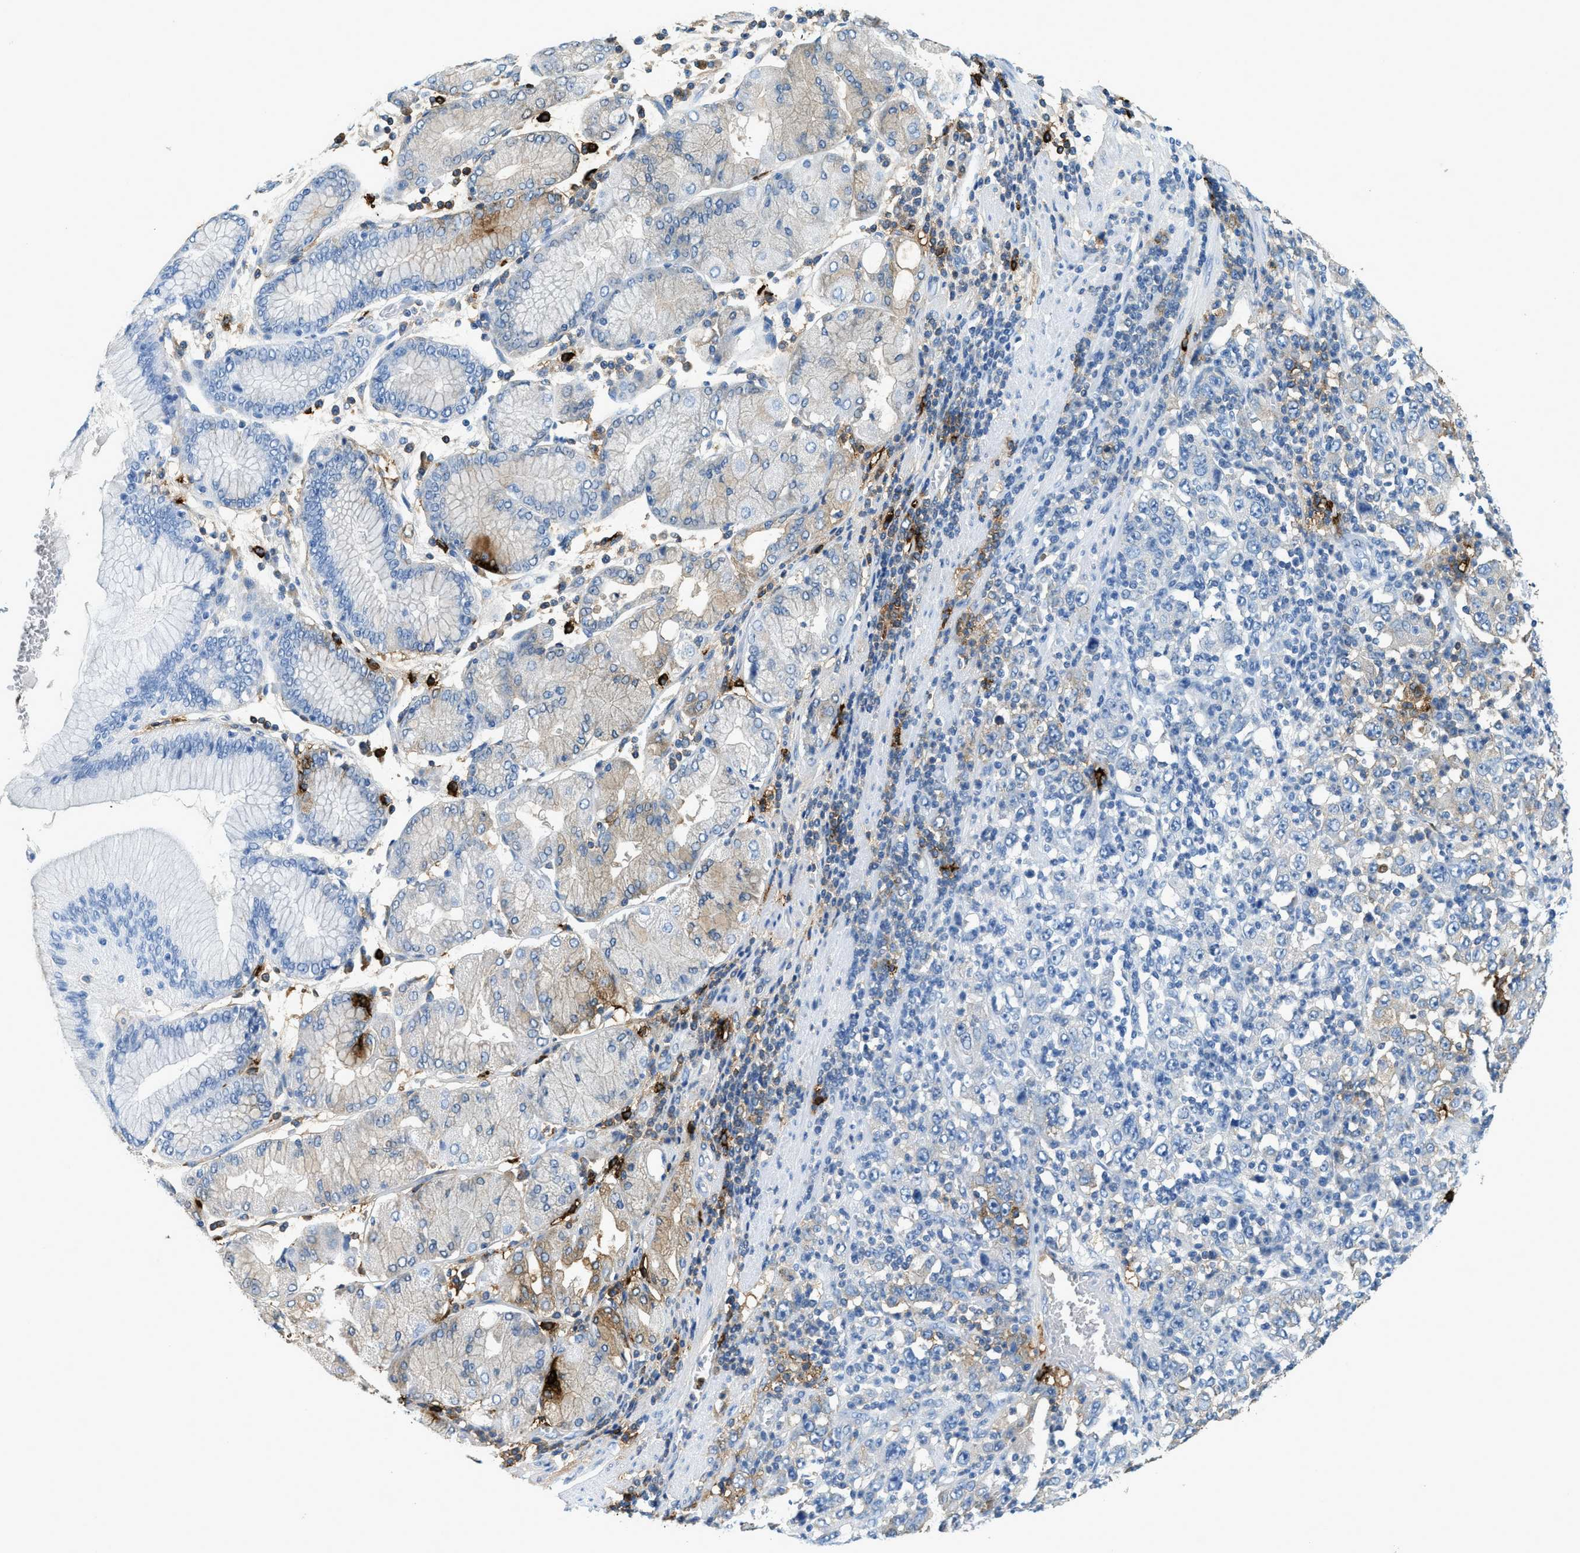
{"staining": {"intensity": "moderate", "quantity": "<25%", "location": "cytoplasmic/membranous"}, "tissue": "stomach cancer", "cell_type": "Tumor cells", "image_type": "cancer", "snomed": [{"axis": "morphology", "description": "Normal tissue, NOS"}, {"axis": "morphology", "description": "Adenocarcinoma, NOS"}, {"axis": "topography", "description": "Stomach, upper"}, {"axis": "topography", "description": "Stomach"}], "caption": "Immunohistochemistry (IHC) (DAB) staining of stomach cancer exhibits moderate cytoplasmic/membranous protein positivity in about <25% of tumor cells. Nuclei are stained in blue.", "gene": "TPSAB1", "patient": {"sex": "male", "age": 59}}